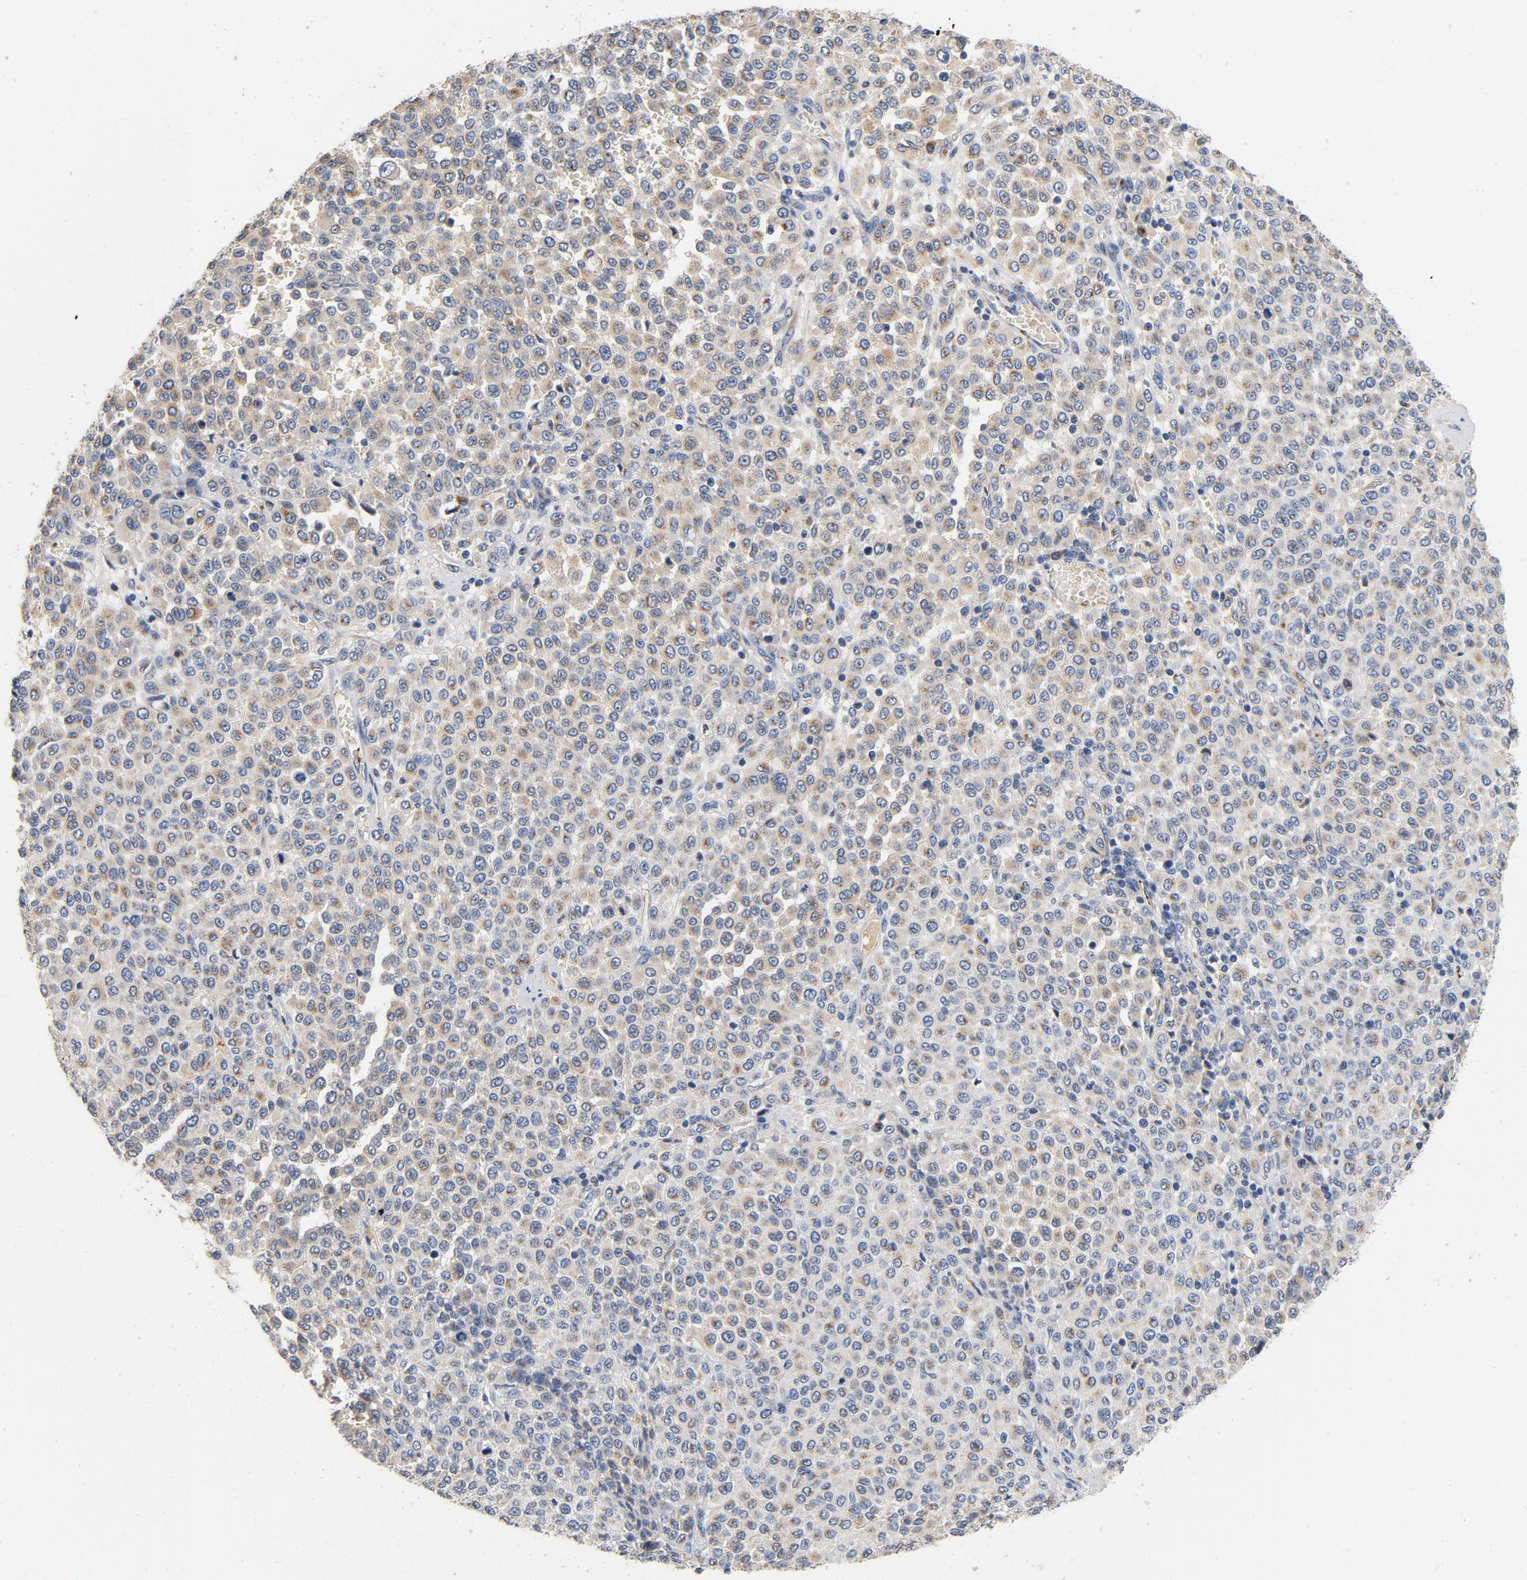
{"staining": {"intensity": "negative", "quantity": "none", "location": "none"}, "tissue": "melanoma", "cell_type": "Tumor cells", "image_type": "cancer", "snomed": [{"axis": "morphology", "description": "Malignant melanoma, Metastatic site"}, {"axis": "topography", "description": "Pancreas"}], "caption": "Tumor cells show no significant staining in melanoma.", "gene": "LMAN2", "patient": {"sex": "female", "age": 30}}